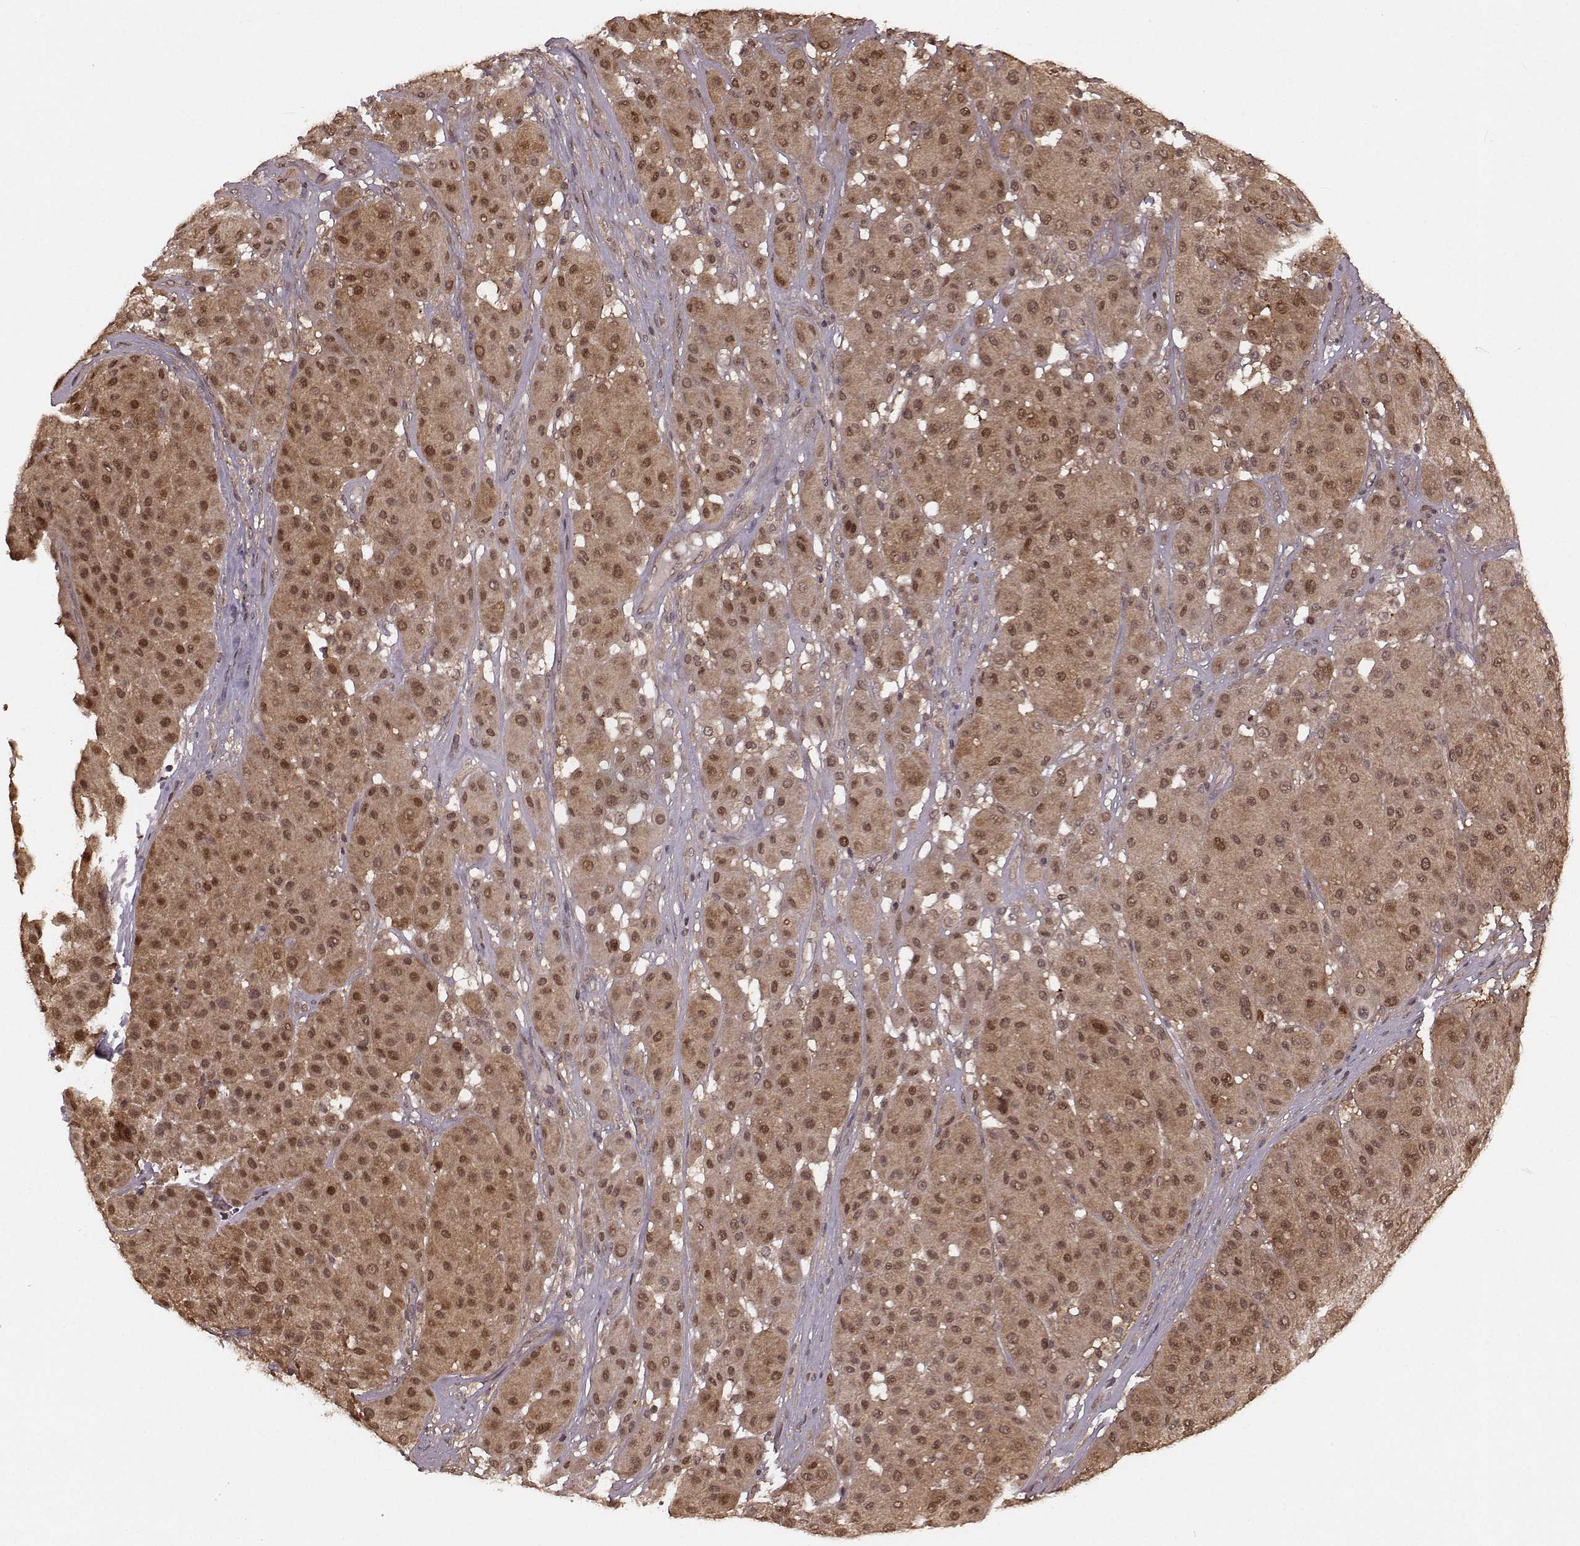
{"staining": {"intensity": "moderate", "quantity": ">75%", "location": "cytoplasmic/membranous,nuclear"}, "tissue": "melanoma", "cell_type": "Tumor cells", "image_type": "cancer", "snomed": [{"axis": "morphology", "description": "Malignant melanoma, Metastatic site"}, {"axis": "topography", "description": "Smooth muscle"}], "caption": "A high-resolution micrograph shows immunohistochemistry staining of melanoma, which shows moderate cytoplasmic/membranous and nuclear positivity in approximately >75% of tumor cells. Nuclei are stained in blue.", "gene": "GSS", "patient": {"sex": "male", "age": 41}}